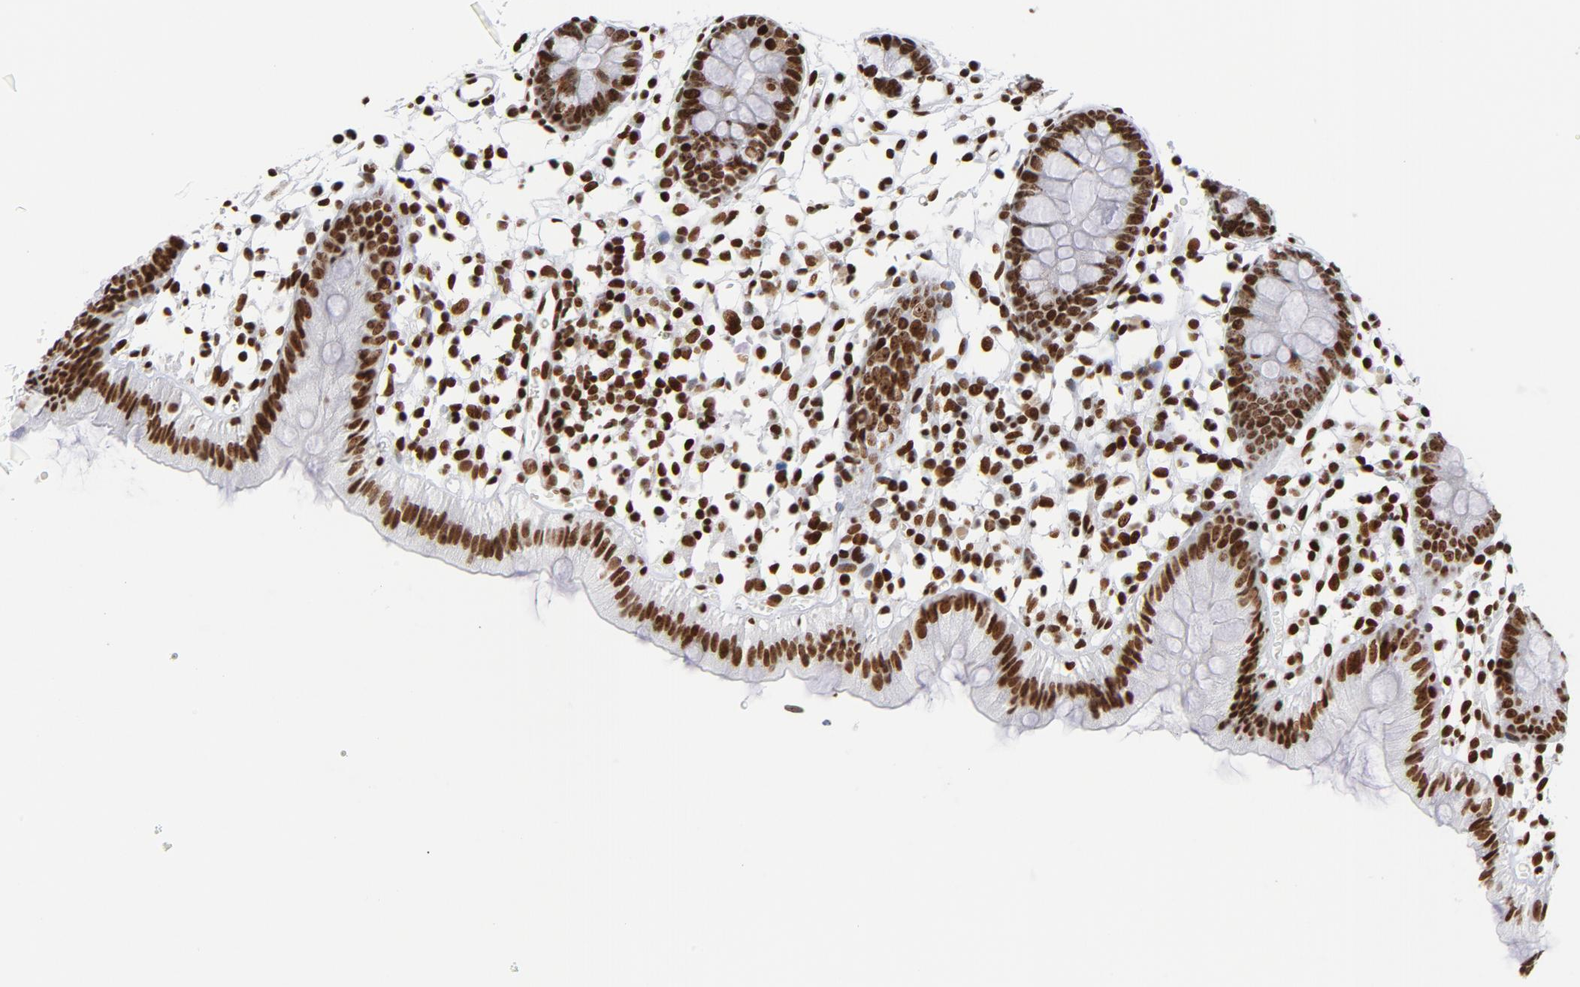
{"staining": {"intensity": "moderate", "quantity": ">75%", "location": "nuclear"}, "tissue": "colon", "cell_type": "Endothelial cells", "image_type": "normal", "snomed": [{"axis": "morphology", "description": "Normal tissue, NOS"}, {"axis": "topography", "description": "Colon"}], "caption": "Immunohistochemistry (IHC) staining of unremarkable colon, which demonstrates medium levels of moderate nuclear expression in about >75% of endothelial cells indicating moderate nuclear protein positivity. The staining was performed using DAB (3,3'-diaminobenzidine) (brown) for protein detection and nuclei were counterstained in hematoxylin (blue).", "gene": "TOP2B", "patient": {"sex": "male", "age": 14}}